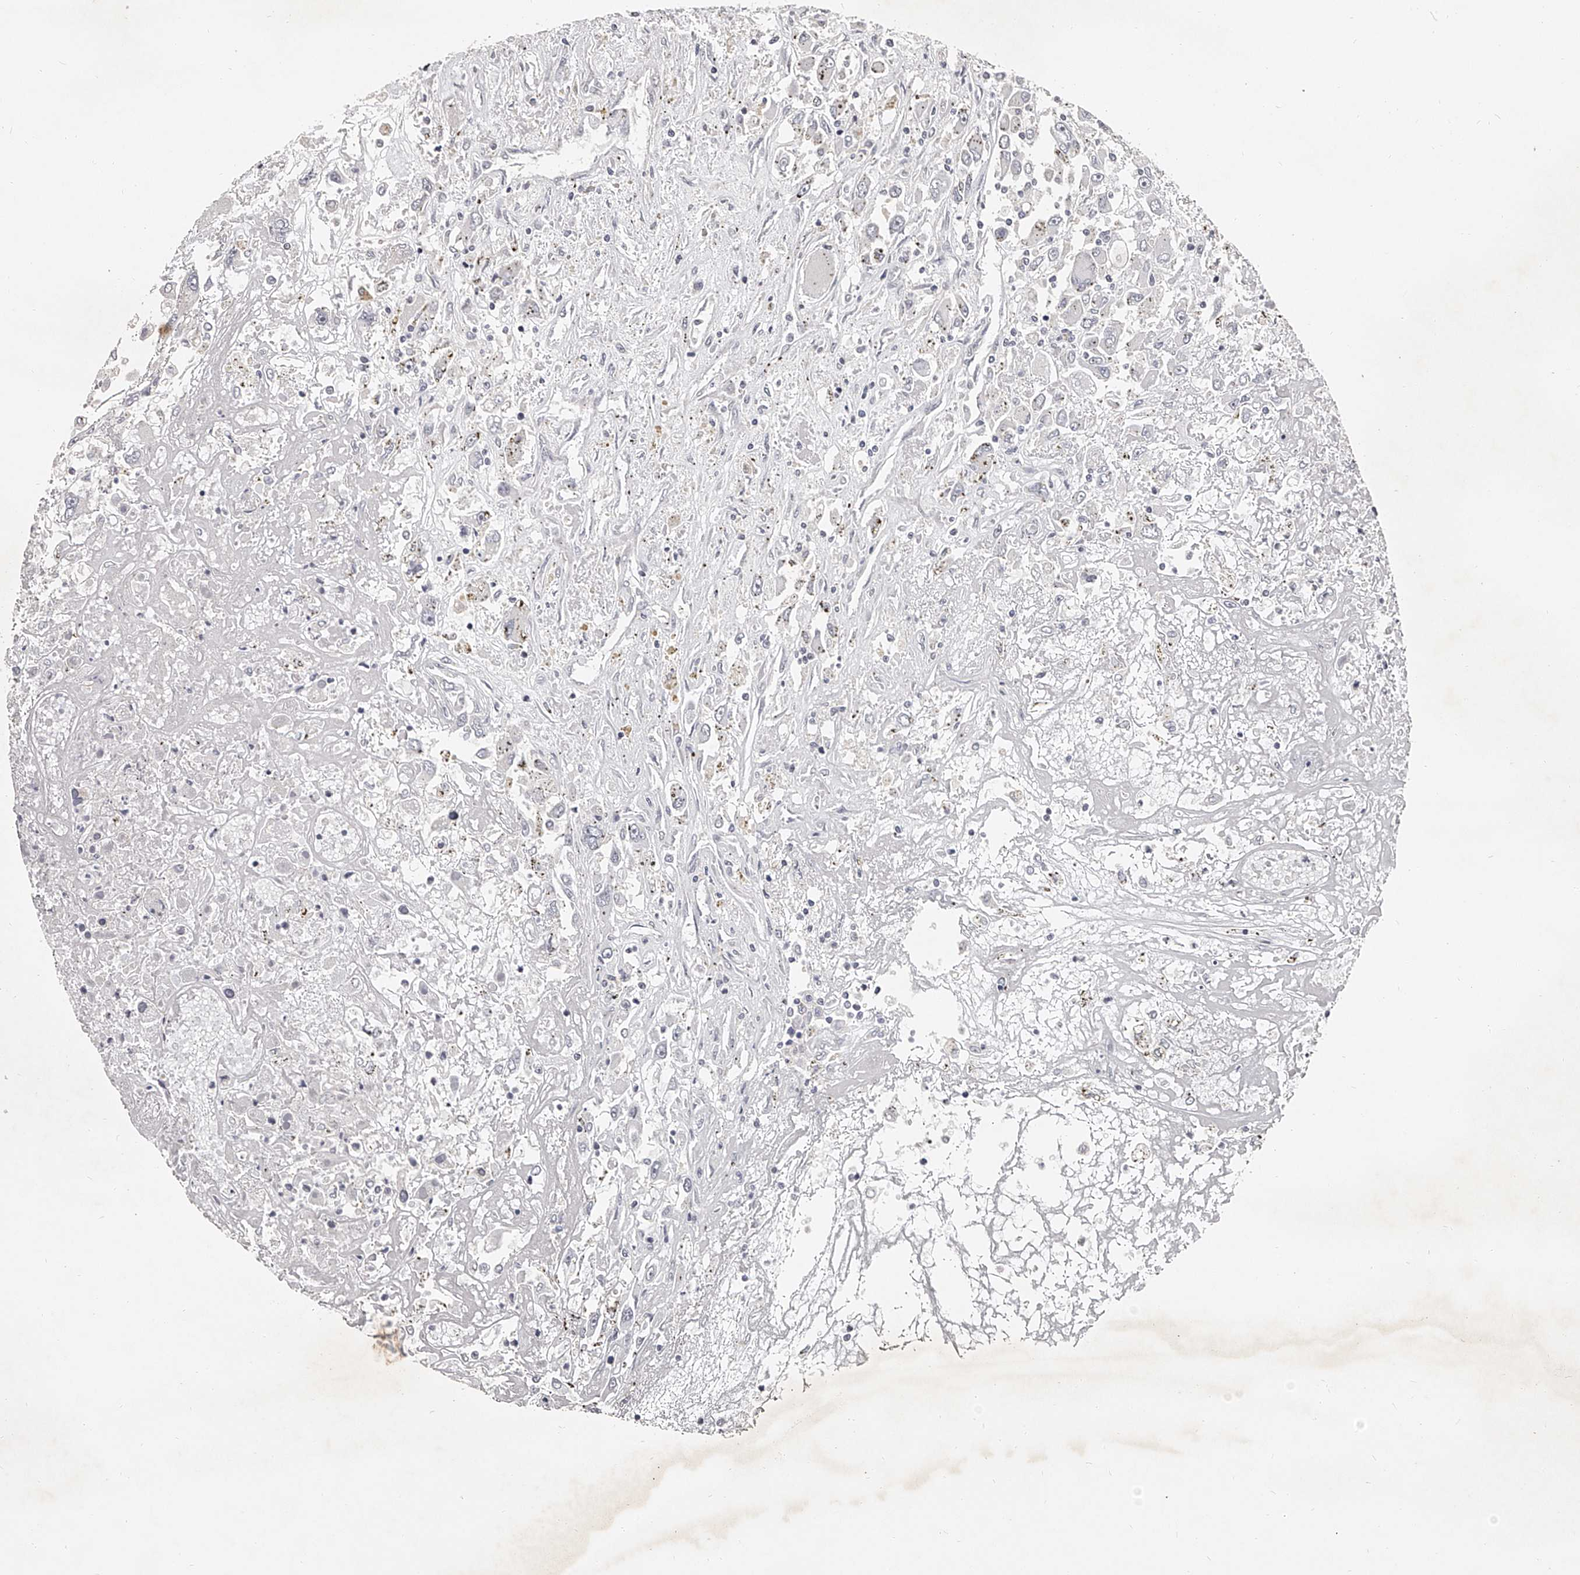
{"staining": {"intensity": "negative", "quantity": "none", "location": "none"}, "tissue": "renal cancer", "cell_type": "Tumor cells", "image_type": "cancer", "snomed": [{"axis": "morphology", "description": "Adenocarcinoma, NOS"}, {"axis": "topography", "description": "Kidney"}], "caption": "High magnification brightfield microscopy of renal cancer stained with DAB (3,3'-diaminobenzidine) (brown) and counterstained with hematoxylin (blue): tumor cells show no significant staining.", "gene": "NT5DC1", "patient": {"sex": "female", "age": 52}}